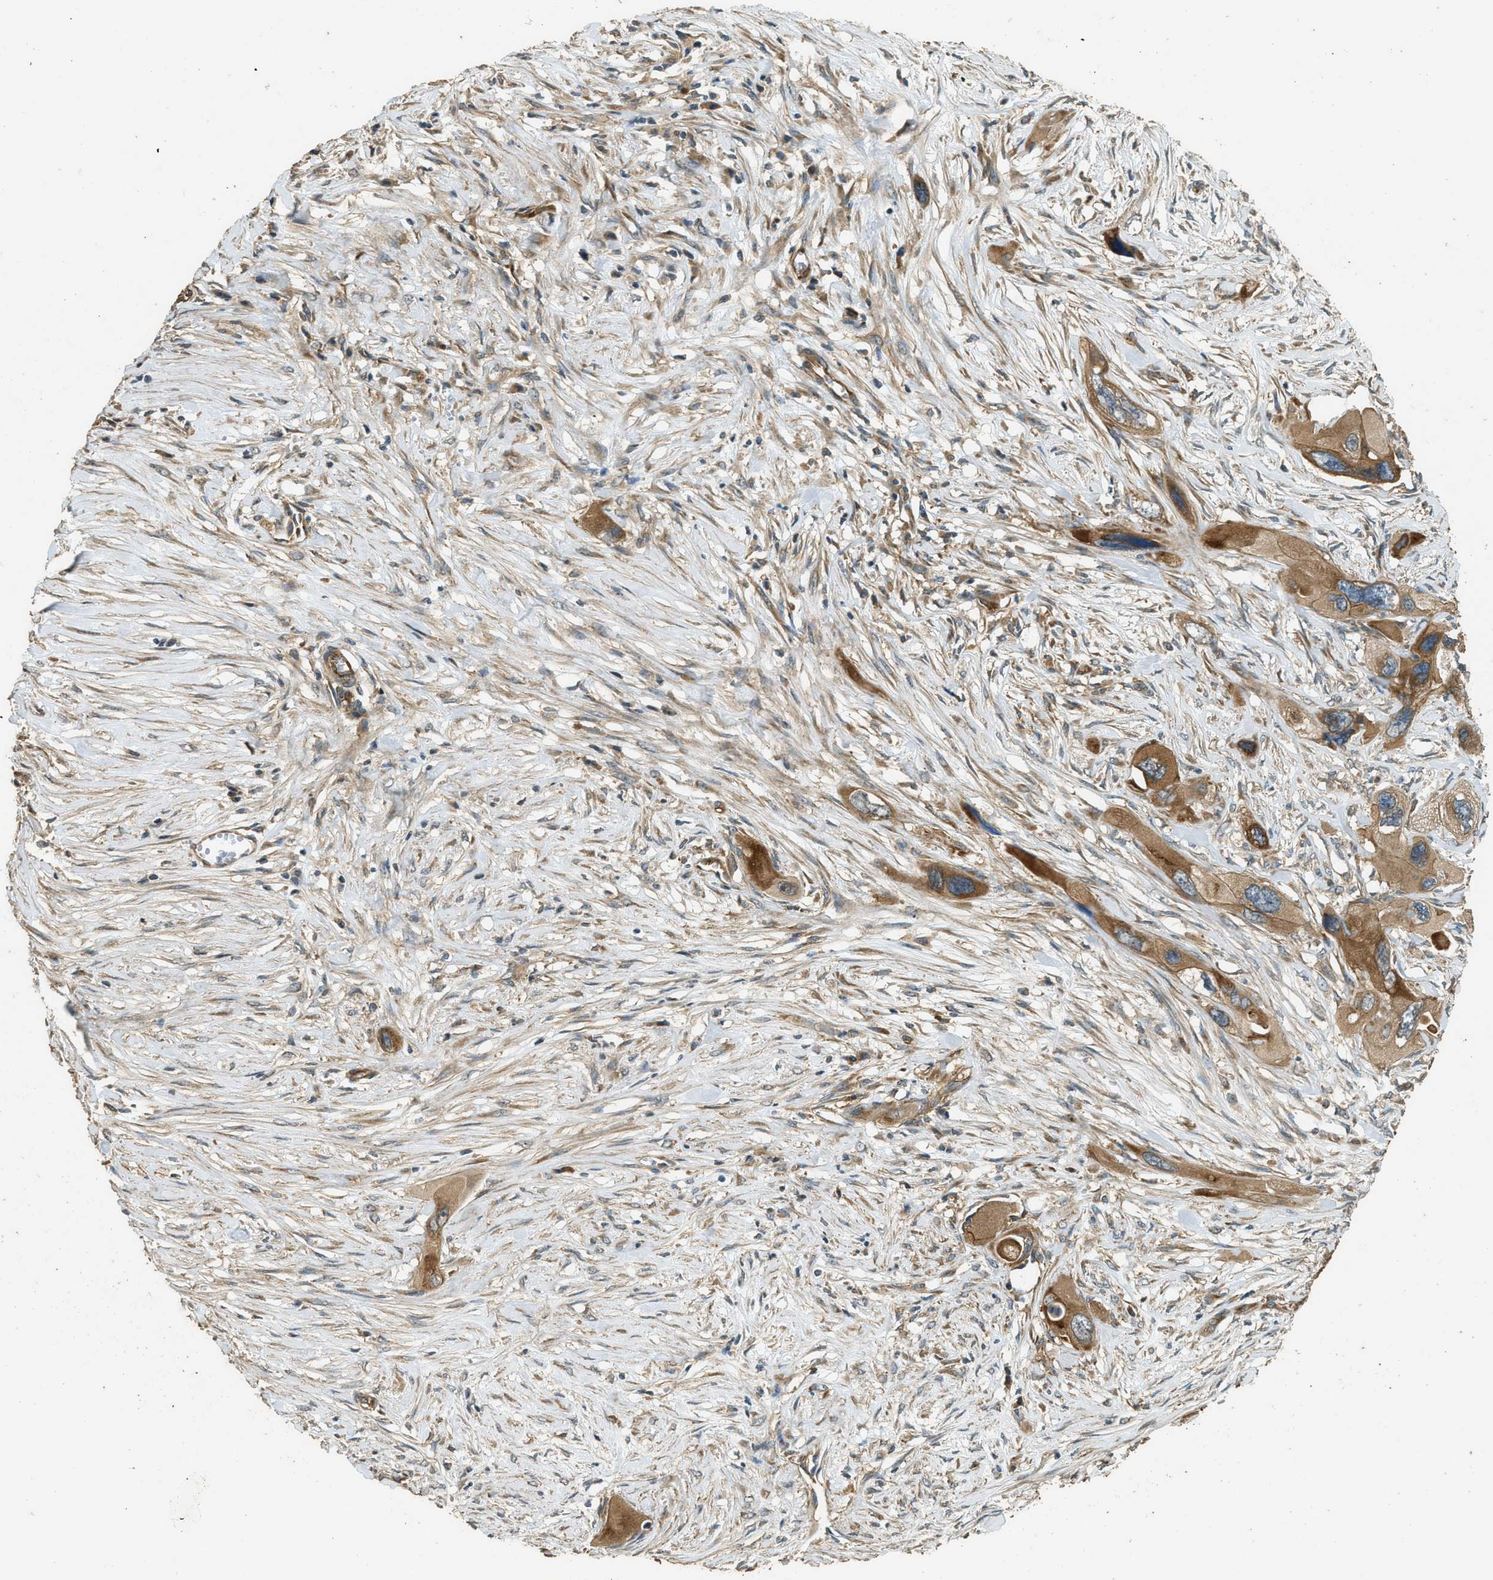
{"staining": {"intensity": "moderate", "quantity": ">75%", "location": "cytoplasmic/membranous"}, "tissue": "pancreatic cancer", "cell_type": "Tumor cells", "image_type": "cancer", "snomed": [{"axis": "morphology", "description": "Adenocarcinoma, NOS"}, {"axis": "topography", "description": "Pancreas"}], "caption": "Pancreatic adenocarcinoma tissue reveals moderate cytoplasmic/membranous staining in about >75% of tumor cells, visualized by immunohistochemistry.", "gene": "MARS1", "patient": {"sex": "male", "age": 73}}